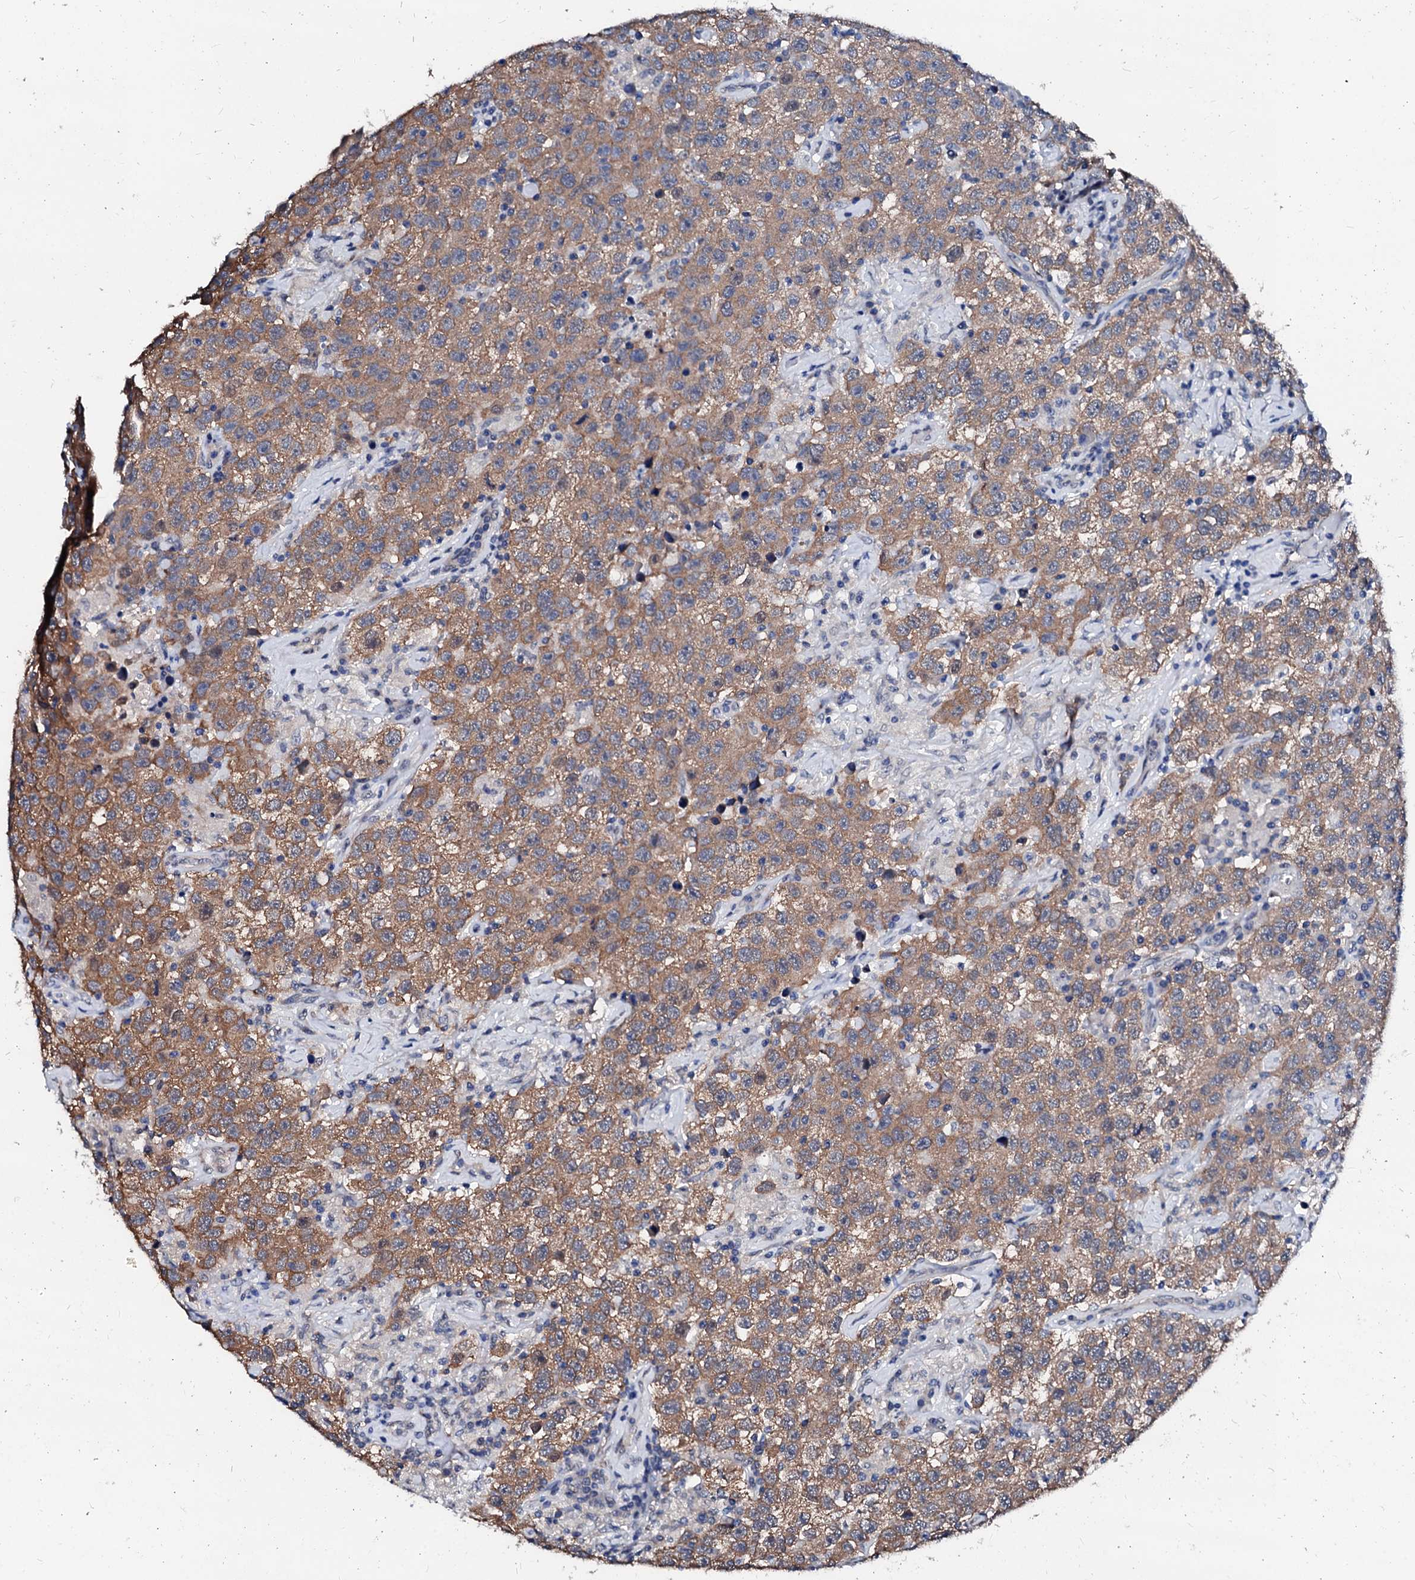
{"staining": {"intensity": "moderate", "quantity": ">75%", "location": "cytoplasmic/membranous"}, "tissue": "testis cancer", "cell_type": "Tumor cells", "image_type": "cancer", "snomed": [{"axis": "morphology", "description": "Seminoma, NOS"}, {"axis": "topography", "description": "Testis"}], "caption": "High-power microscopy captured an immunohistochemistry photomicrograph of testis seminoma, revealing moderate cytoplasmic/membranous positivity in approximately >75% of tumor cells.", "gene": "CSN2", "patient": {"sex": "male", "age": 41}}